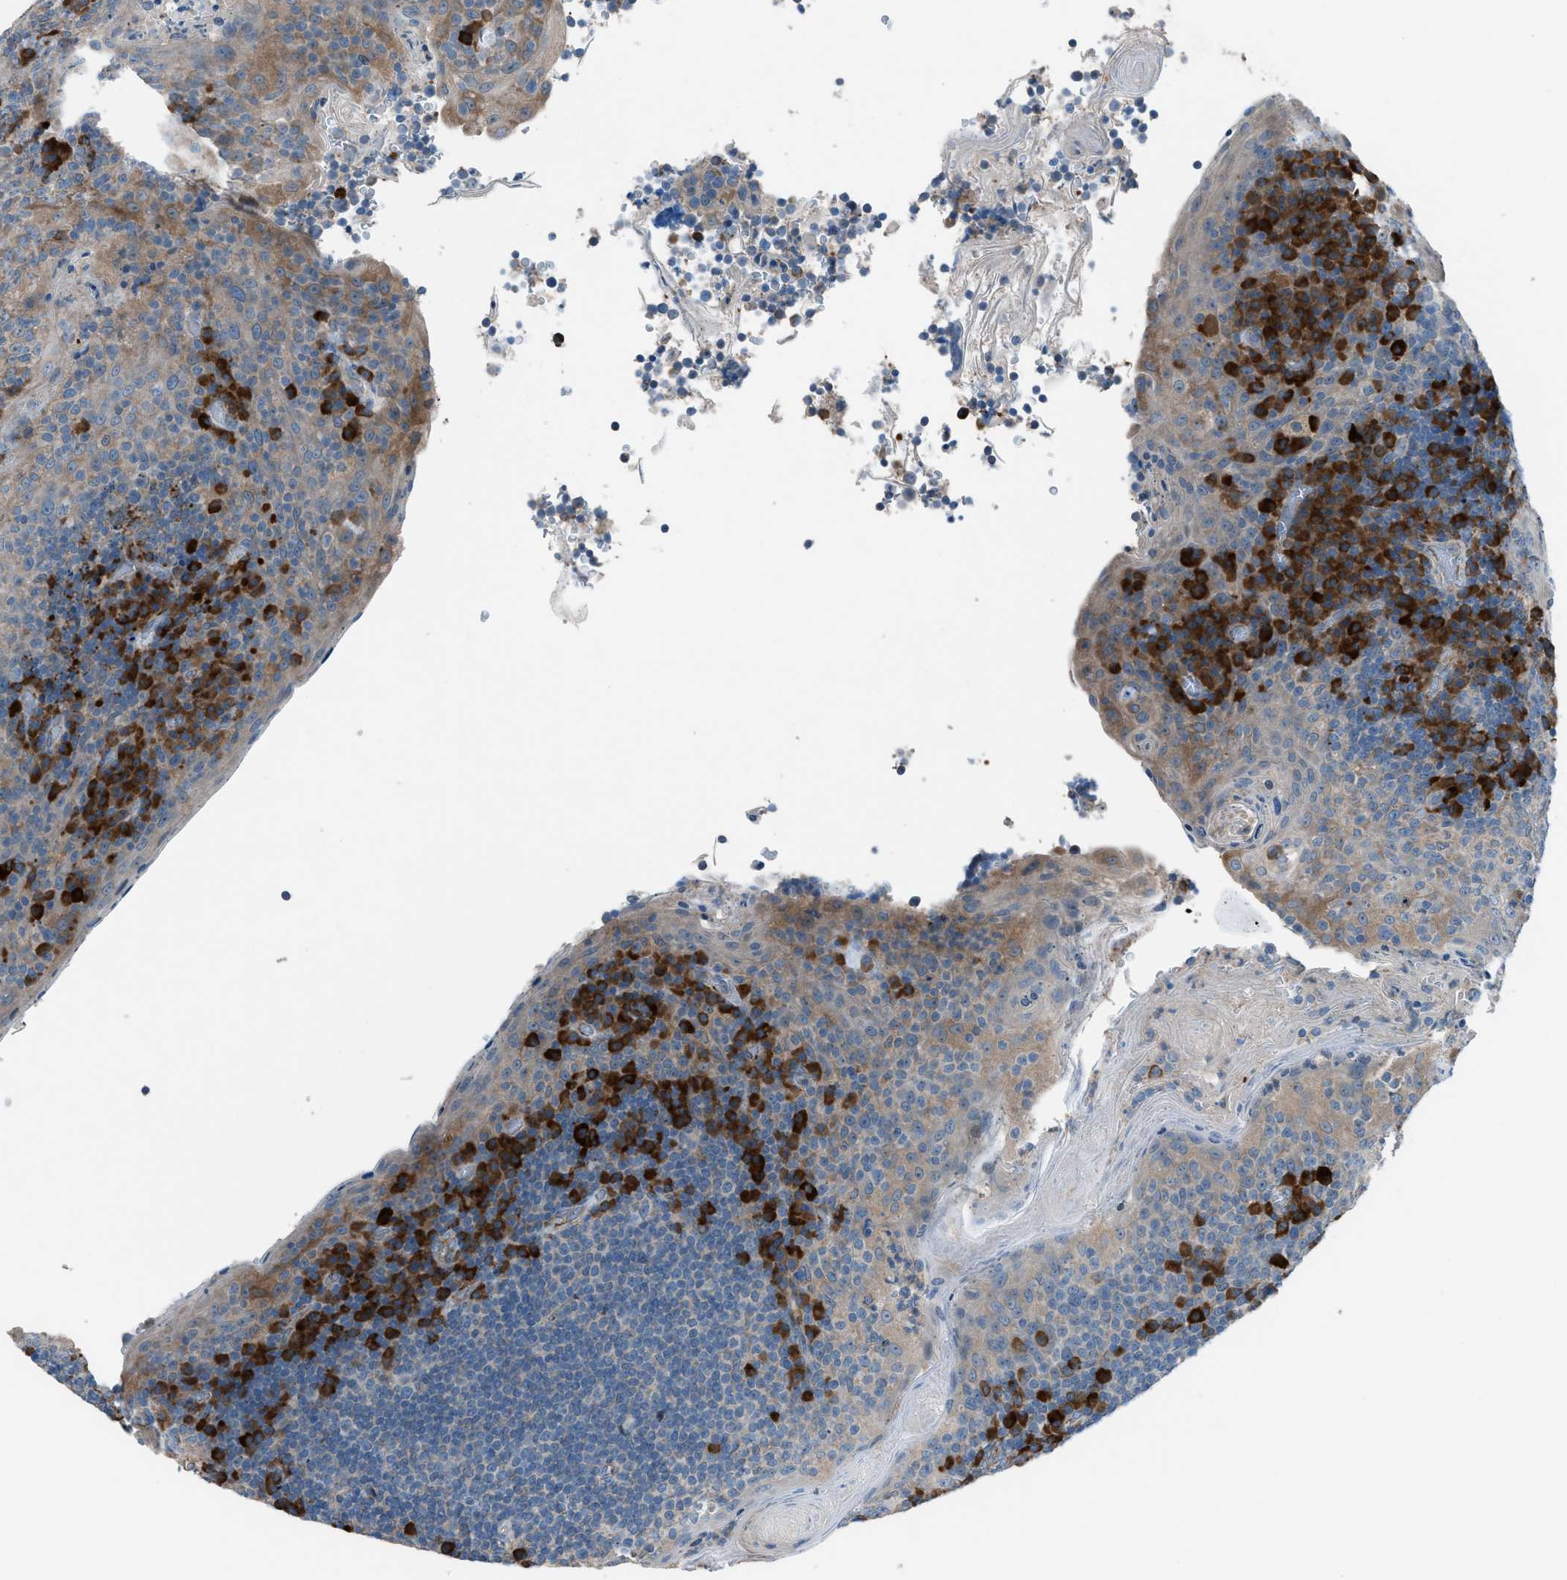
{"staining": {"intensity": "negative", "quantity": "none", "location": "none"}, "tissue": "tonsil", "cell_type": "Germinal center cells", "image_type": "normal", "snomed": [{"axis": "morphology", "description": "Normal tissue, NOS"}, {"axis": "topography", "description": "Tonsil"}], "caption": "Germinal center cells show no significant protein positivity in unremarkable tonsil. (Brightfield microscopy of DAB (3,3'-diaminobenzidine) immunohistochemistry at high magnification).", "gene": "HEG1", "patient": {"sex": "male", "age": 17}}